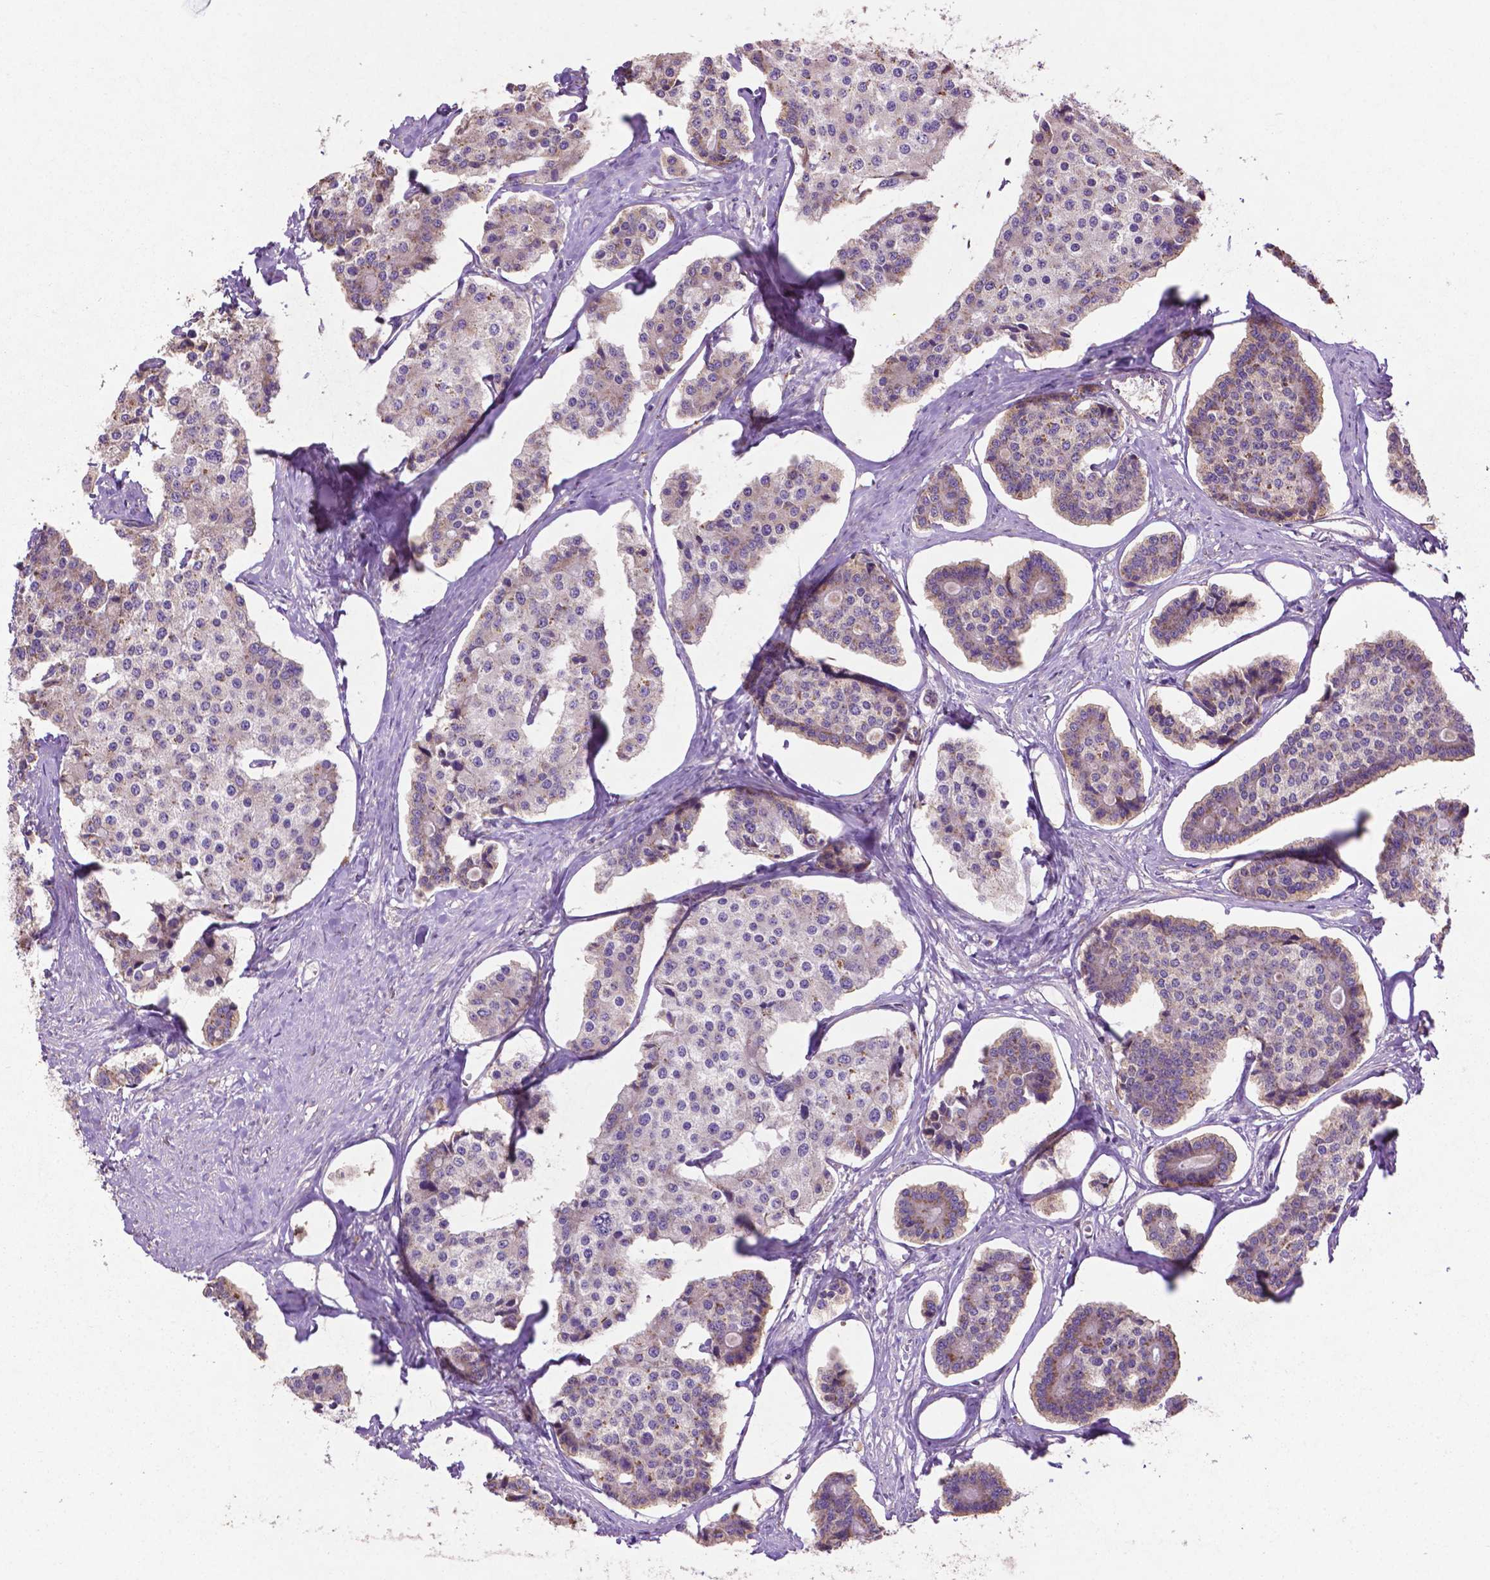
{"staining": {"intensity": "negative", "quantity": "none", "location": "none"}, "tissue": "carcinoid", "cell_type": "Tumor cells", "image_type": "cancer", "snomed": [{"axis": "morphology", "description": "Carcinoid, malignant, NOS"}, {"axis": "topography", "description": "Small intestine"}], "caption": "A high-resolution image shows immunohistochemistry staining of carcinoid, which exhibits no significant staining in tumor cells.", "gene": "MBTPS1", "patient": {"sex": "female", "age": 65}}